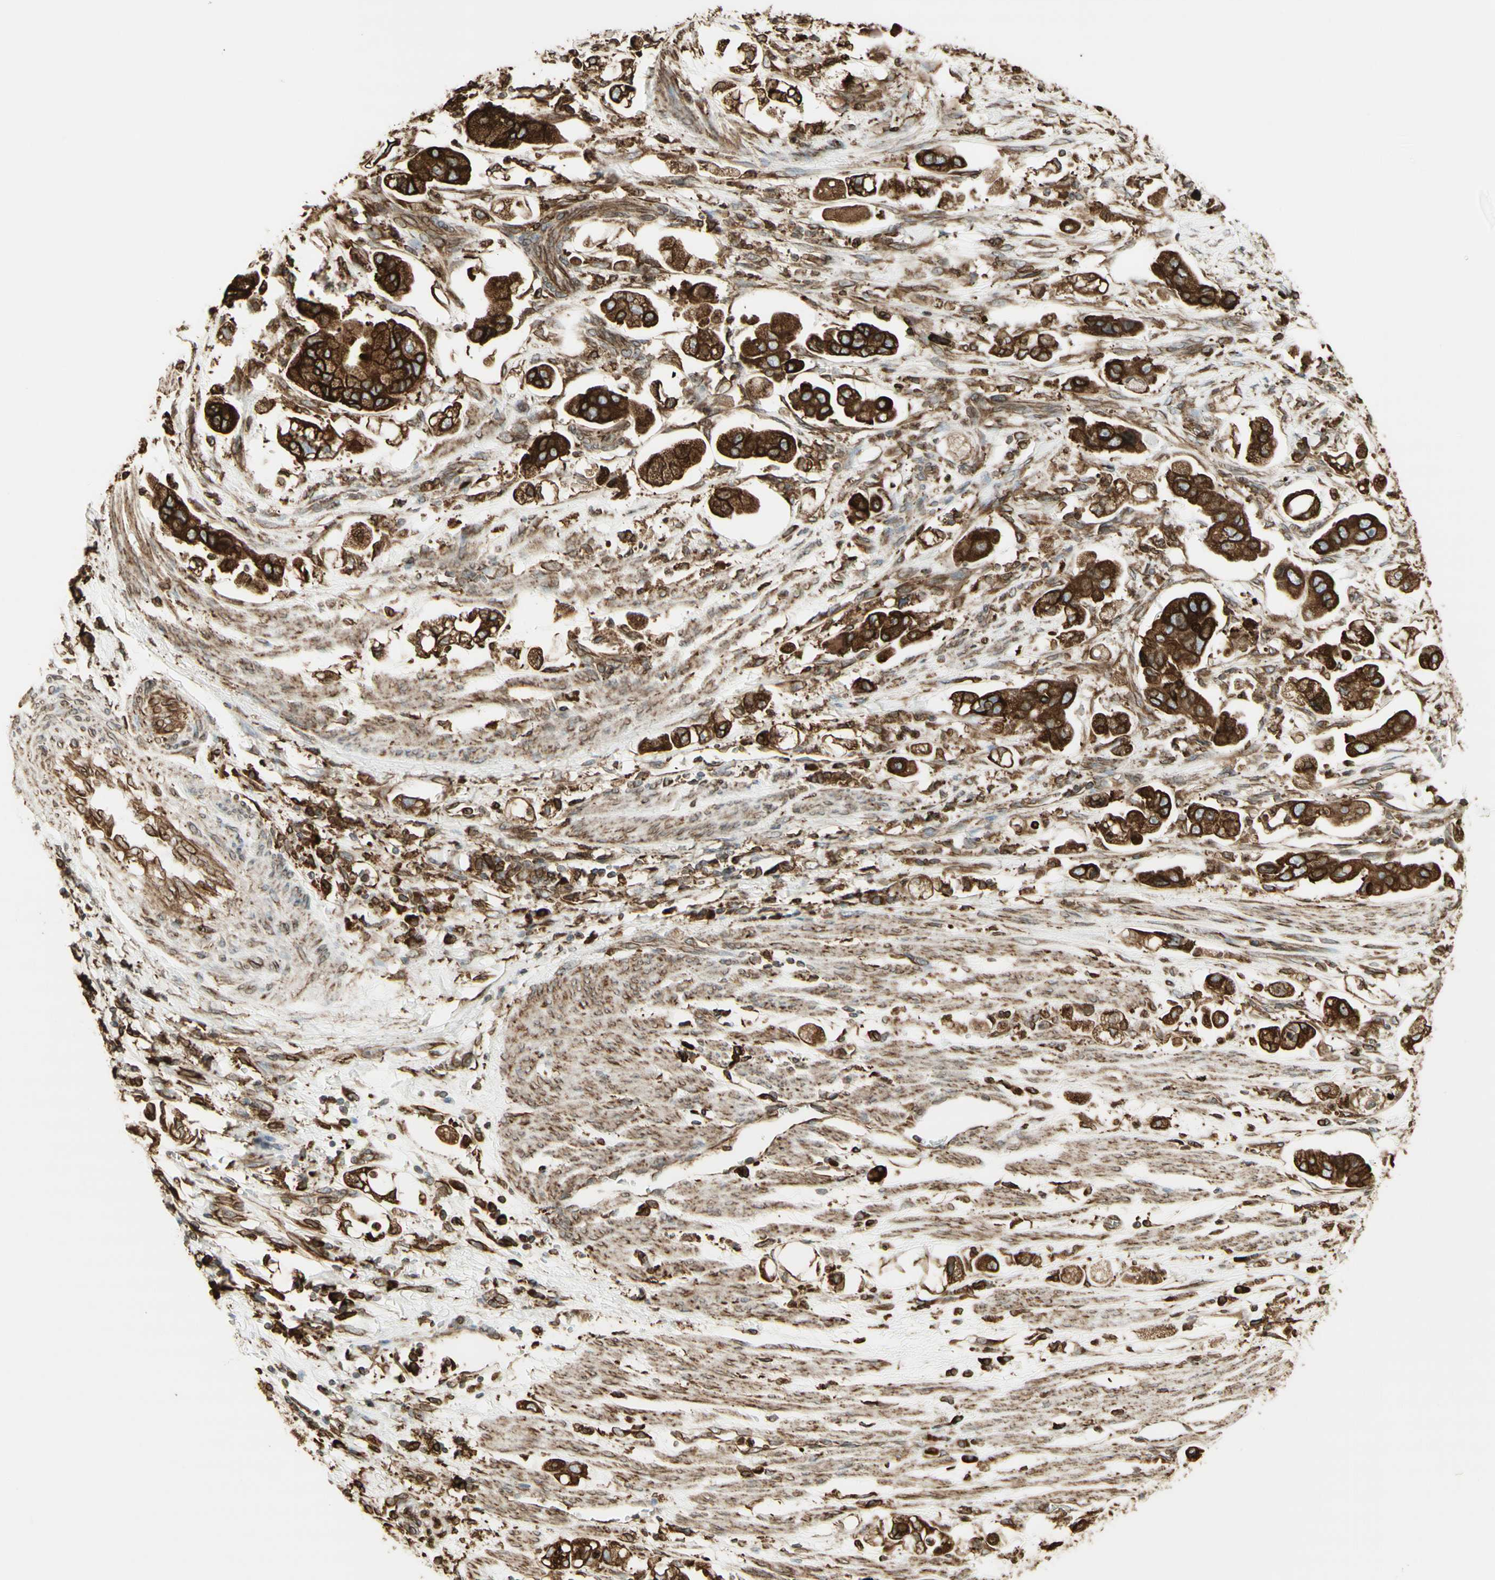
{"staining": {"intensity": "strong", "quantity": ">75%", "location": "cytoplasmic/membranous"}, "tissue": "stomach cancer", "cell_type": "Tumor cells", "image_type": "cancer", "snomed": [{"axis": "morphology", "description": "Adenocarcinoma, NOS"}, {"axis": "topography", "description": "Stomach"}], "caption": "Tumor cells display high levels of strong cytoplasmic/membranous positivity in approximately >75% of cells in human stomach cancer.", "gene": "CANX", "patient": {"sex": "male", "age": 62}}